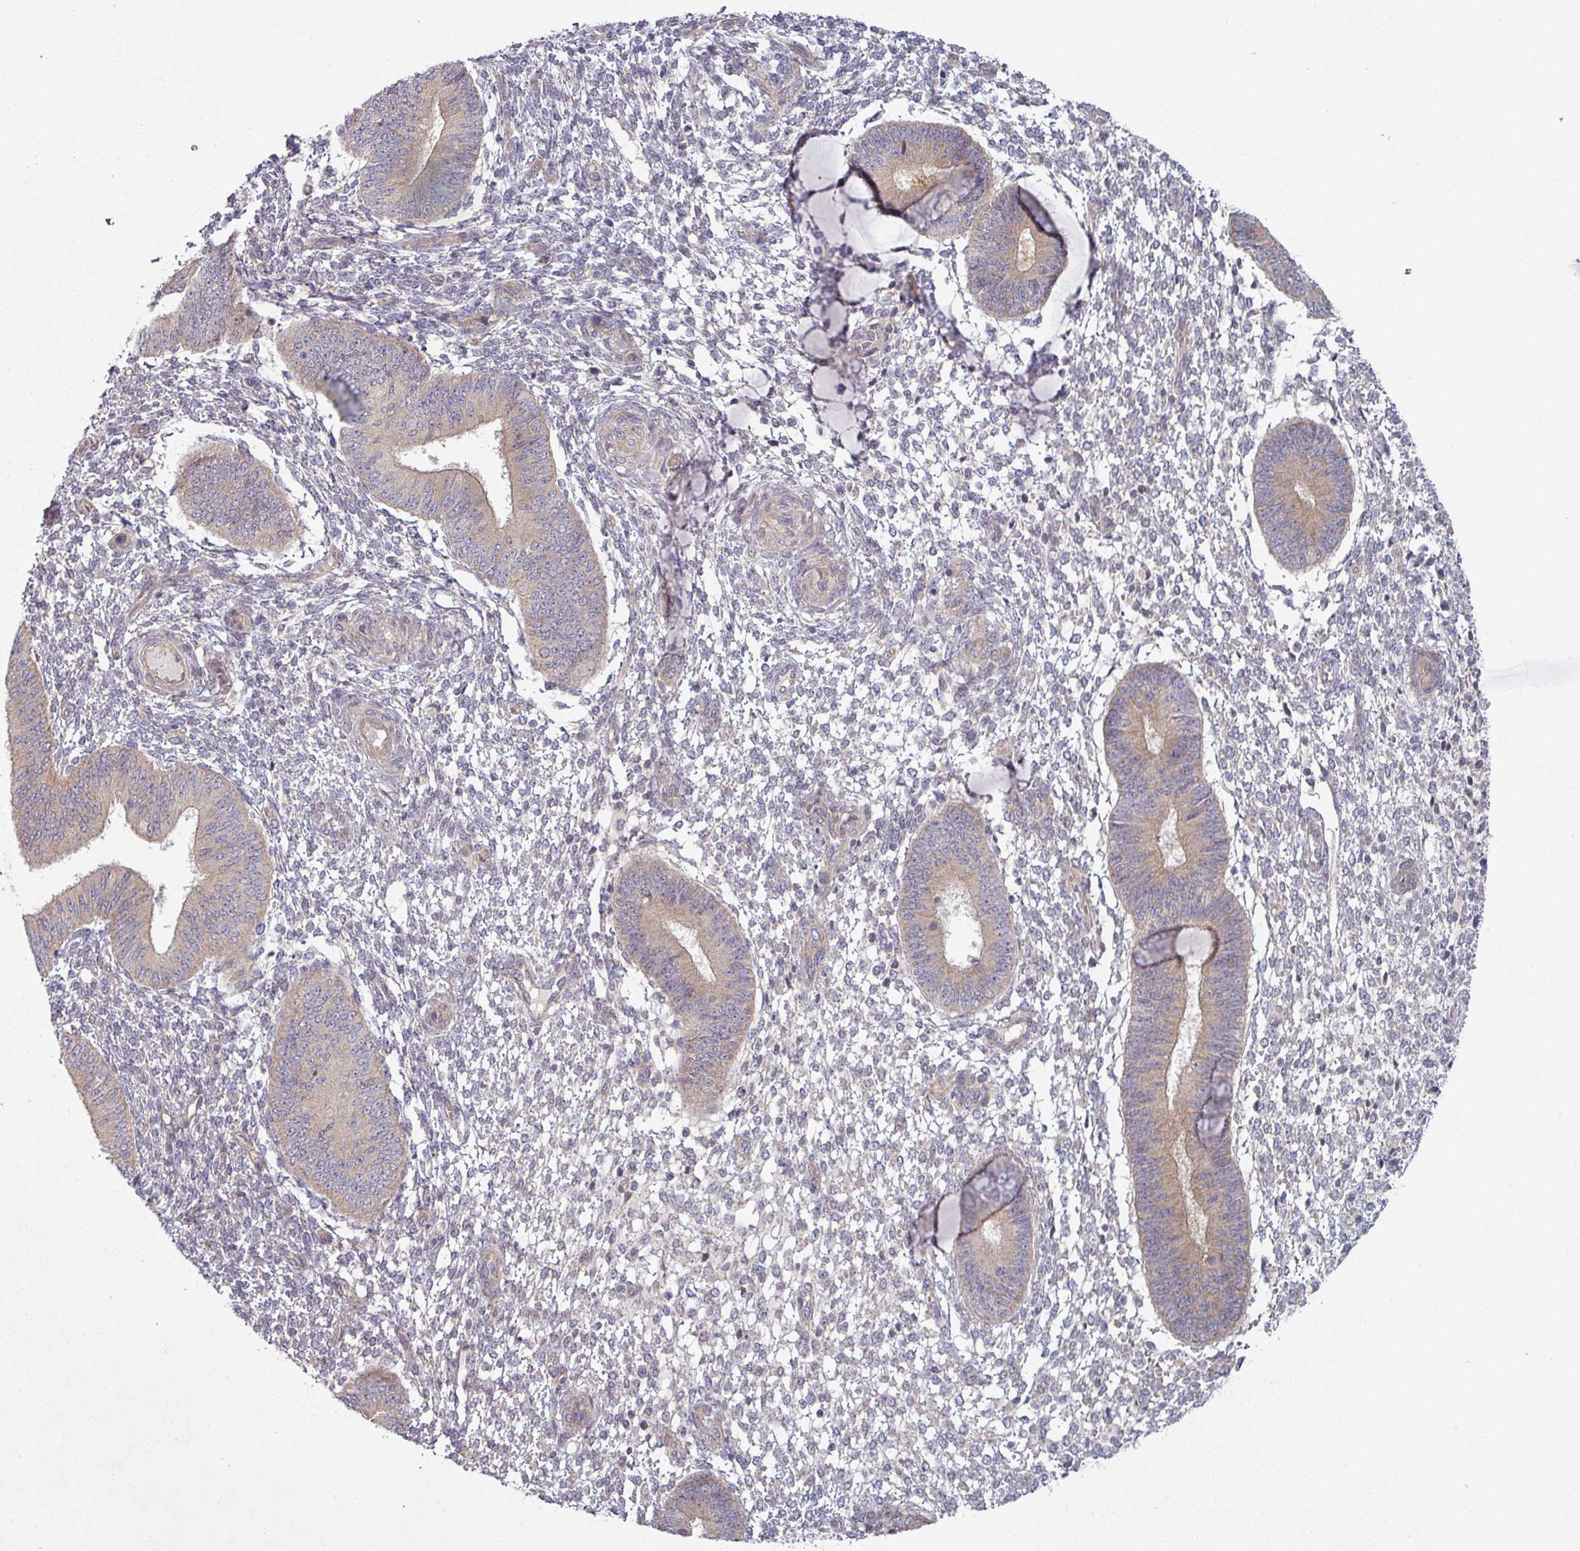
{"staining": {"intensity": "negative", "quantity": "none", "location": "none"}, "tissue": "endometrium", "cell_type": "Cells in endometrial stroma", "image_type": "normal", "snomed": [{"axis": "morphology", "description": "Normal tissue, NOS"}, {"axis": "topography", "description": "Endometrium"}], "caption": "Protein analysis of unremarkable endometrium displays no significant positivity in cells in endometrial stroma. (Brightfield microscopy of DAB immunohistochemistry at high magnification).", "gene": "PLEKHJ1", "patient": {"sex": "female", "age": 49}}